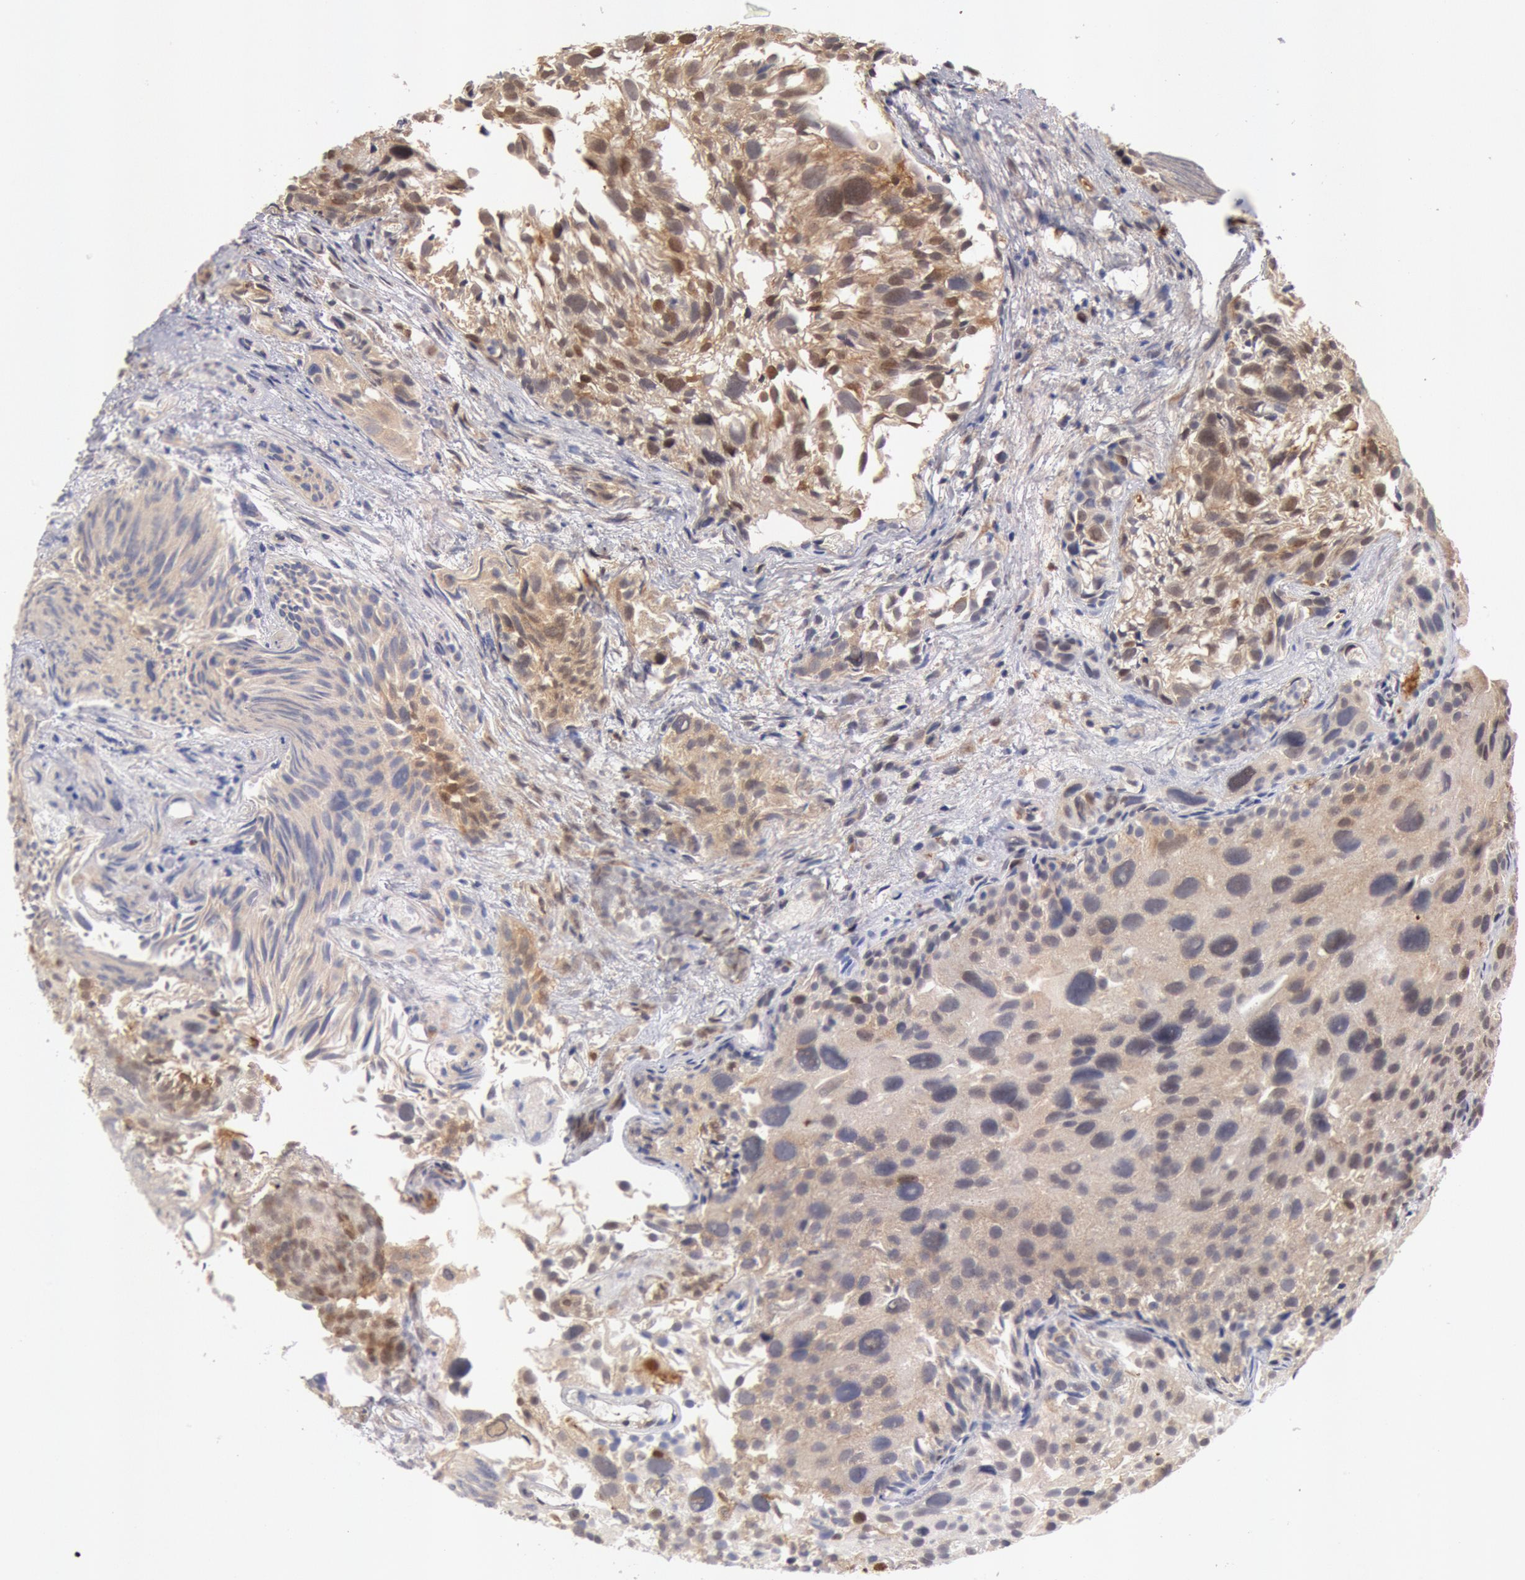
{"staining": {"intensity": "weak", "quantity": "25%-75%", "location": "cytoplasmic/membranous,nuclear"}, "tissue": "urothelial cancer", "cell_type": "Tumor cells", "image_type": "cancer", "snomed": [{"axis": "morphology", "description": "Urothelial carcinoma, High grade"}, {"axis": "topography", "description": "Urinary bladder"}], "caption": "Weak cytoplasmic/membranous and nuclear staining is identified in about 25%-75% of tumor cells in urothelial cancer.", "gene": "DNAJA1", "patient": {"sex": "female", "age": 78}}